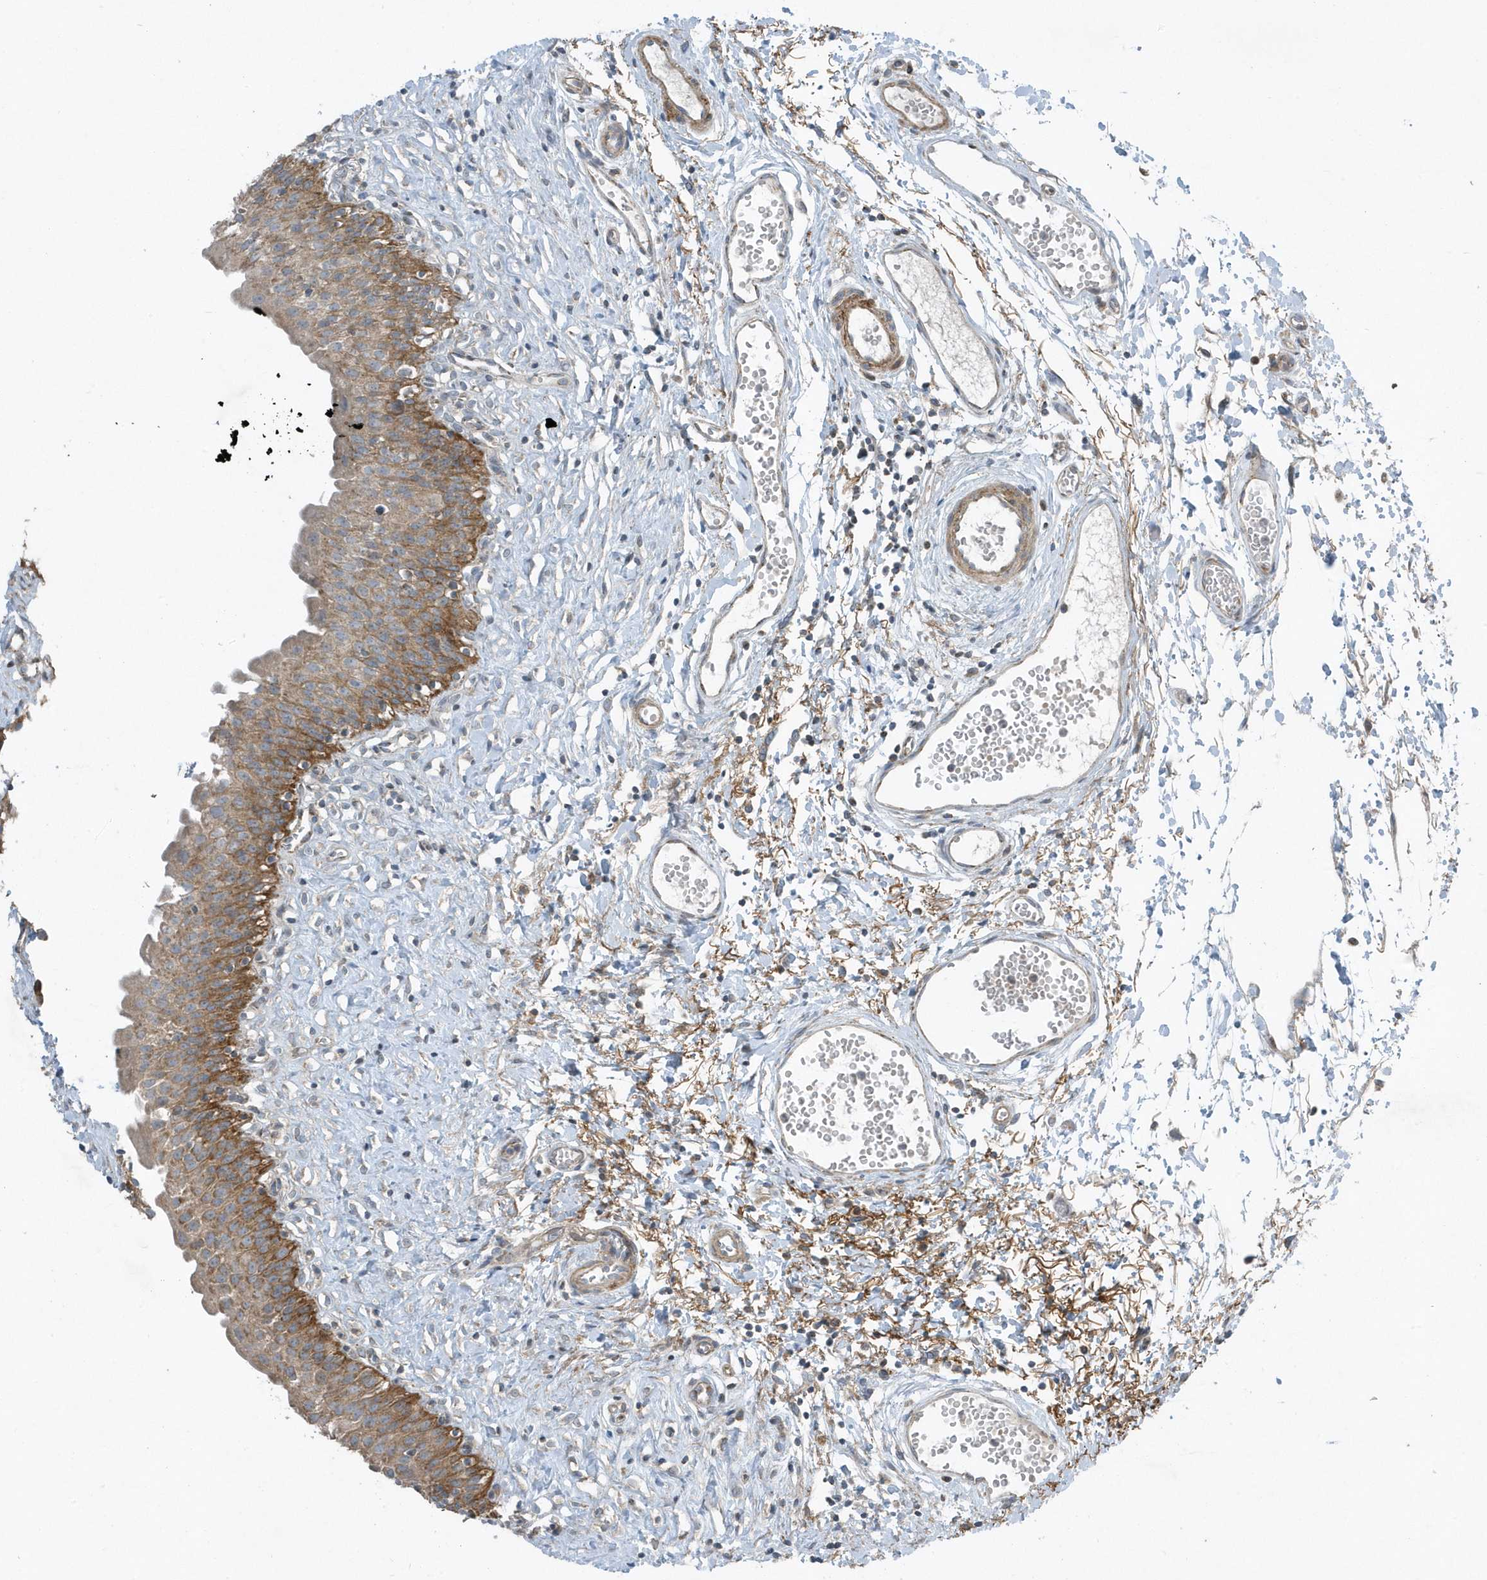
{"staining": {"intensity": "moderate", "quantity": ">75%", "location": "cytoplasmic/membranous"}, "tissue": "urinary bladder", "cell_type": "Urothelial cells", "image_type": "normal", "snomed": [{"axis": "morphology", "description": "Normal tissue, NOS"}, {"axis": "topography", "description": "Urinary bladder"}], "caption": "Brown immunohistochemical staining in unremarkable urinary bladder shows moderate cytoplasmic/membranous staining in approximately >75% of urothelial cells.", "gene": "SLC38A2", "patient": {"sex": "male", "age": 51}}